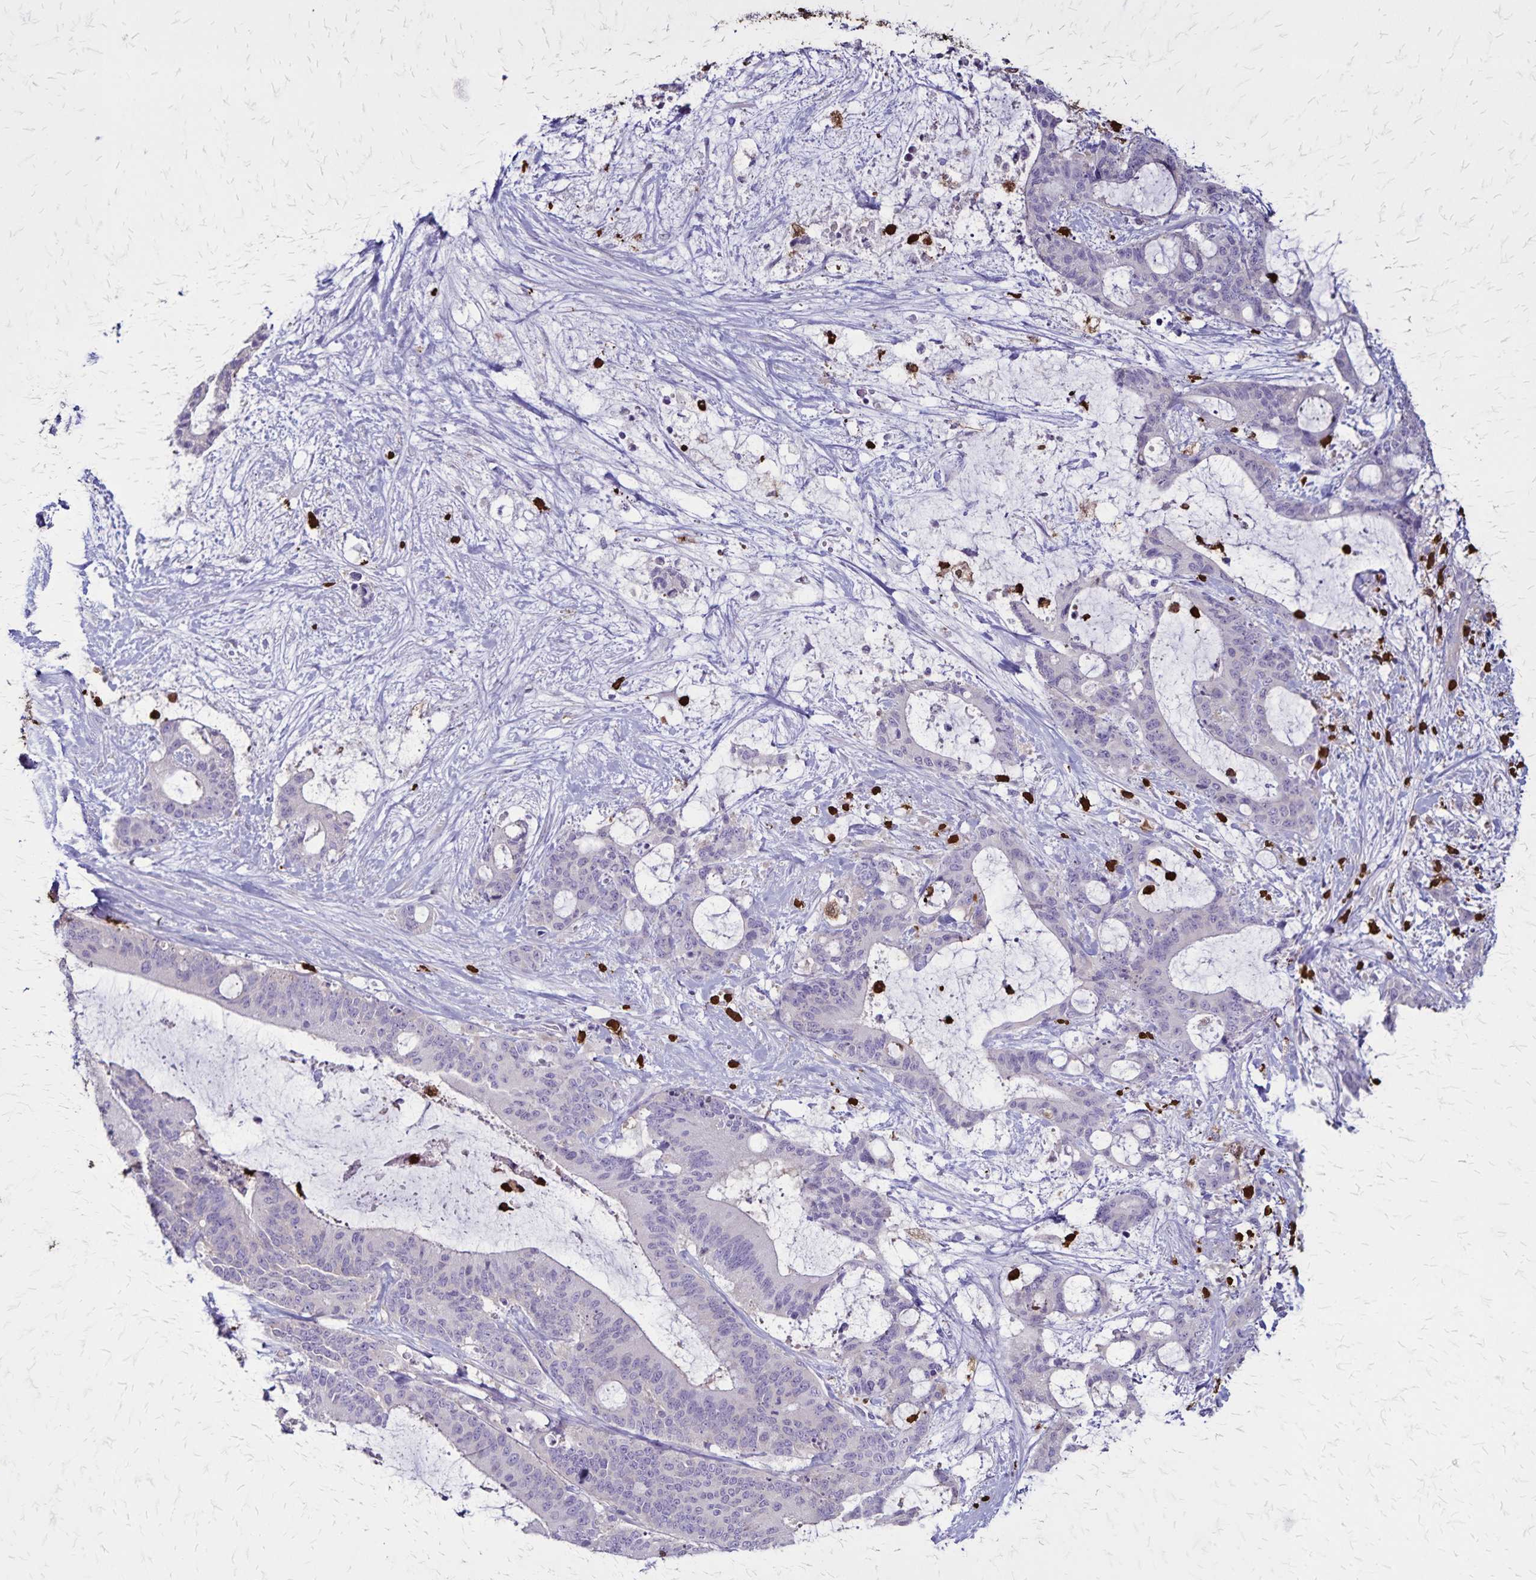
{"staining": {"intensity": "negative", "quantity": "none", "location": "none"}, "tissue": "liver cancer", "cell_type": "Tumor cells", "image_type": "cancer", "snomed": [{"axis": "morphology", "description": "Normal tissue, NOS"}, {"axis": "morphology", "description": "Cholangiocarcinoma"}, {"axis": "topography", "description": "Liver"}, {"axis": "topography", "description": "Peripheral nerve tissue"}], "caption": "There is no significant expression in tumor cells of liver cancer (cholangiocarcinoma).", "gene": "ULBP3", "patient": {"sex": "female", "age": 73}}